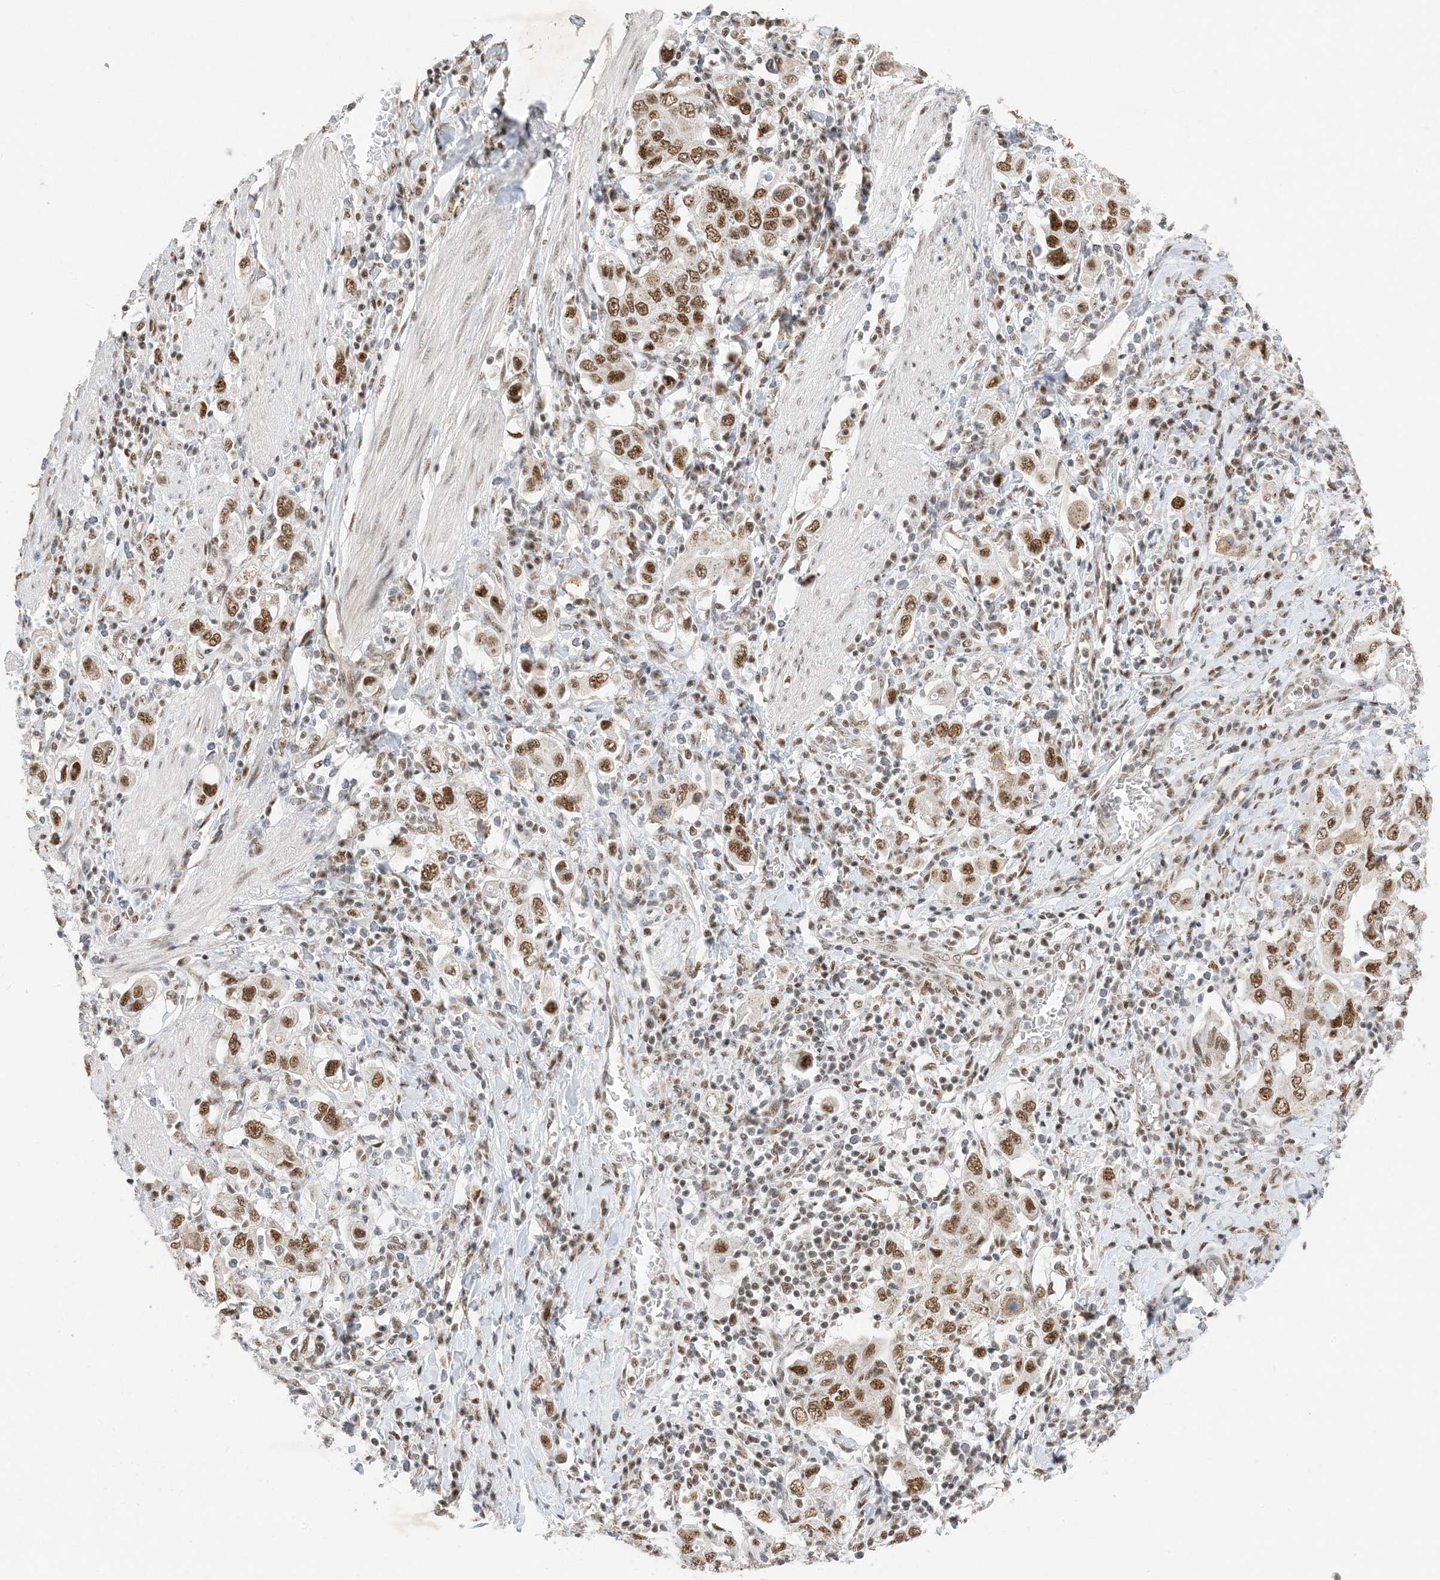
{"staining": {"intensity": "moderate", "quantity": ">75%", "location": "nuclear"}, "tissue": "stomach cancer", "cell_type": "Tumor cells", "image_type": "cancer", "snomed": [{"axis": "morphology", "description": "Adenocarcinoma, NOS"}, {"axis": "topography", "description": "Stomach, upper"}], "caption": "An immunohistochemistry histopathology image of neoplastic tissue is shown. Protein staining in brown labels moderate nuclear positivity in stomach adenocarcinoma within tumor cells.", "gene": "SF3A3", "patient": {"sex": "male", "age": 62}}